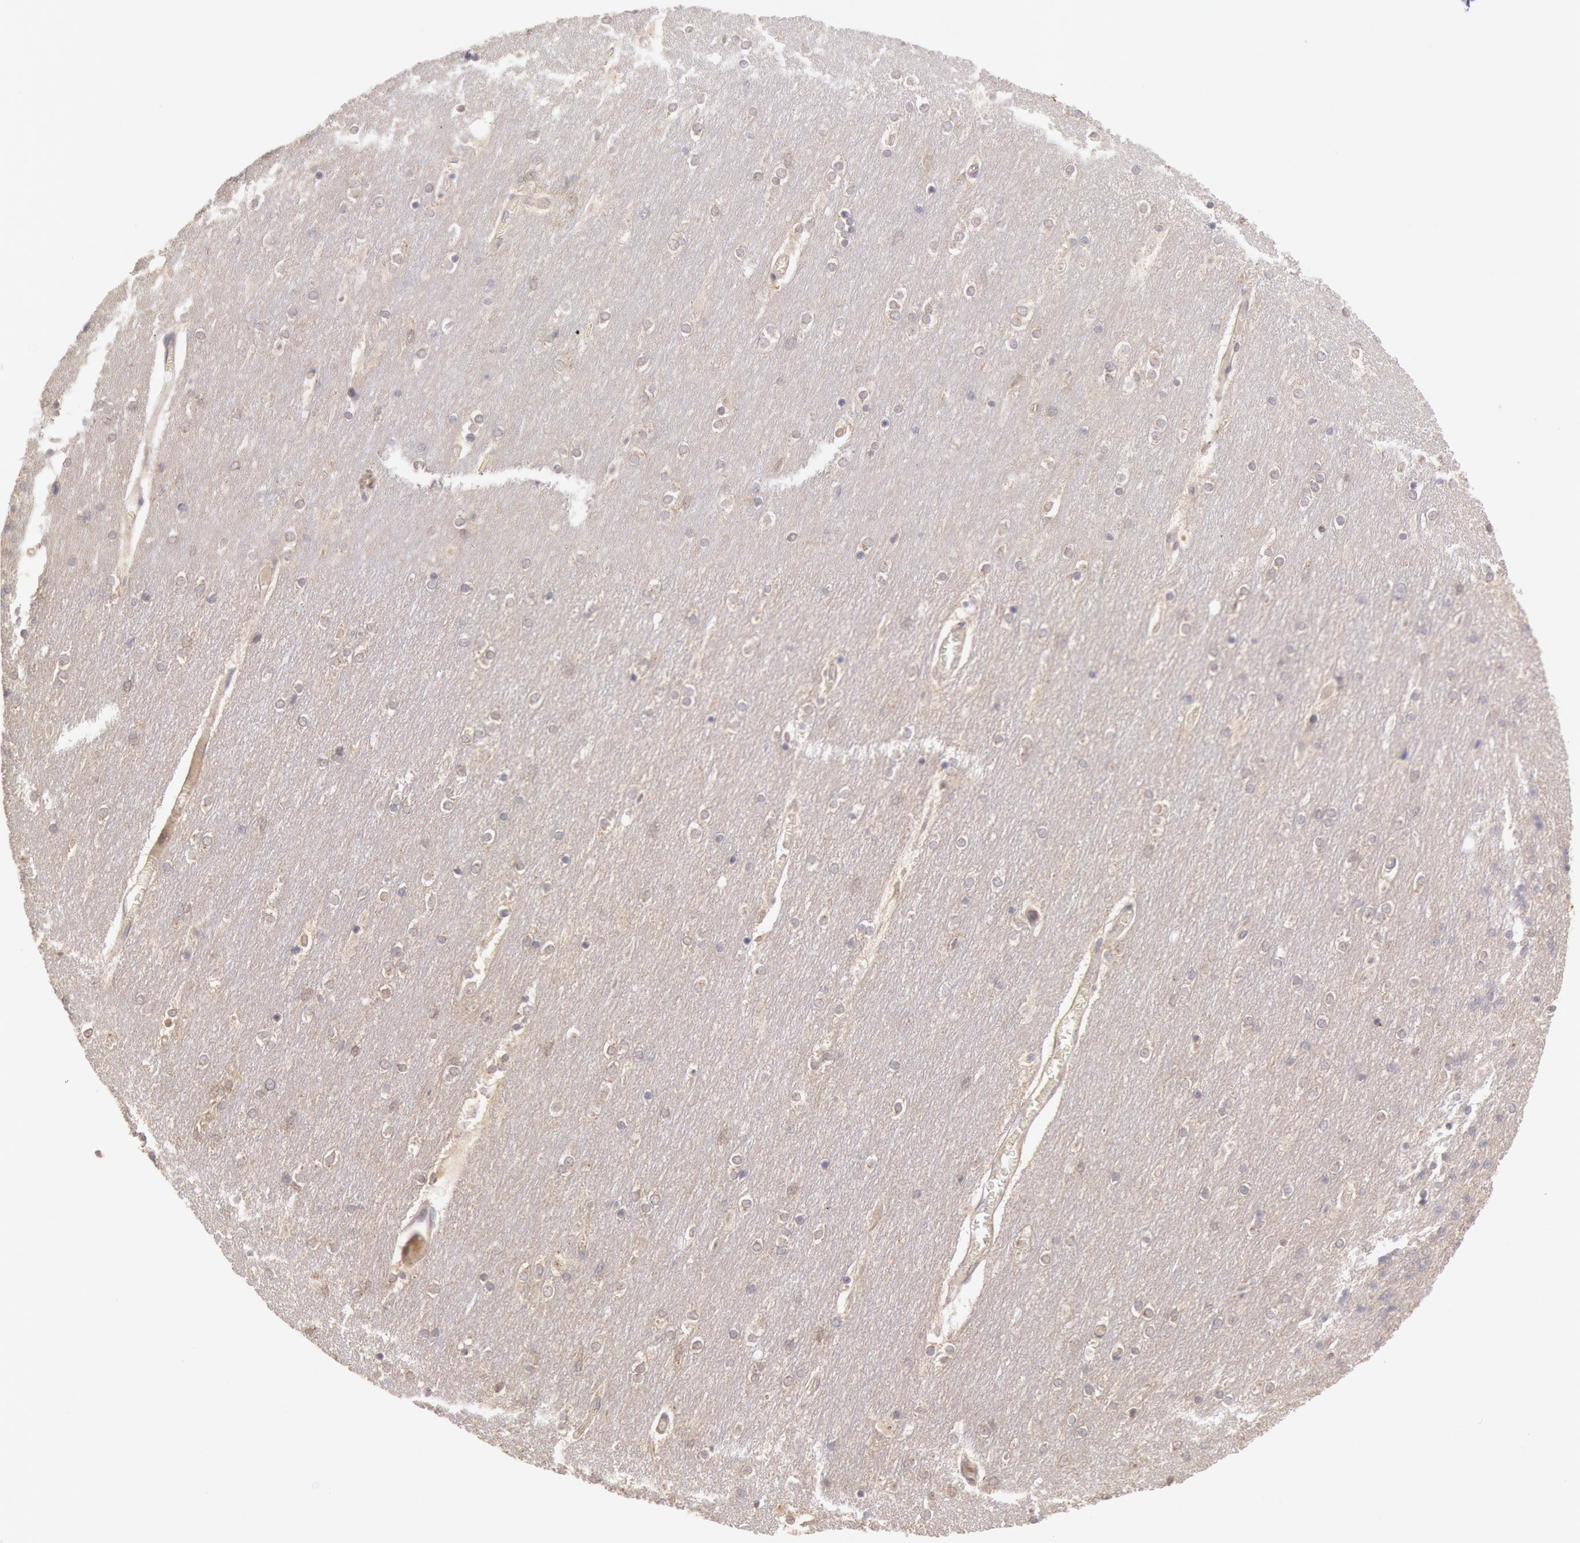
{"staining": {"intensity": "negative", "quantity": "none", "location": "none"}, "tissue": "cerebellum", "cell_type": "Cells in granular layer", "image_type": "normal", "snomed": [{"axis": "morphology", "description": "Normal tissue, NOS"}, {"axis": "topography", "description": "Cerebellum"}], "caption": "An immunohistochemistry photomicrograph of benign cerebellum is shown. There is no staining in cells in granular layer of cerebellum.", "gene": "PLA2G6", "patient": {"sex": "female", "age": 54}}